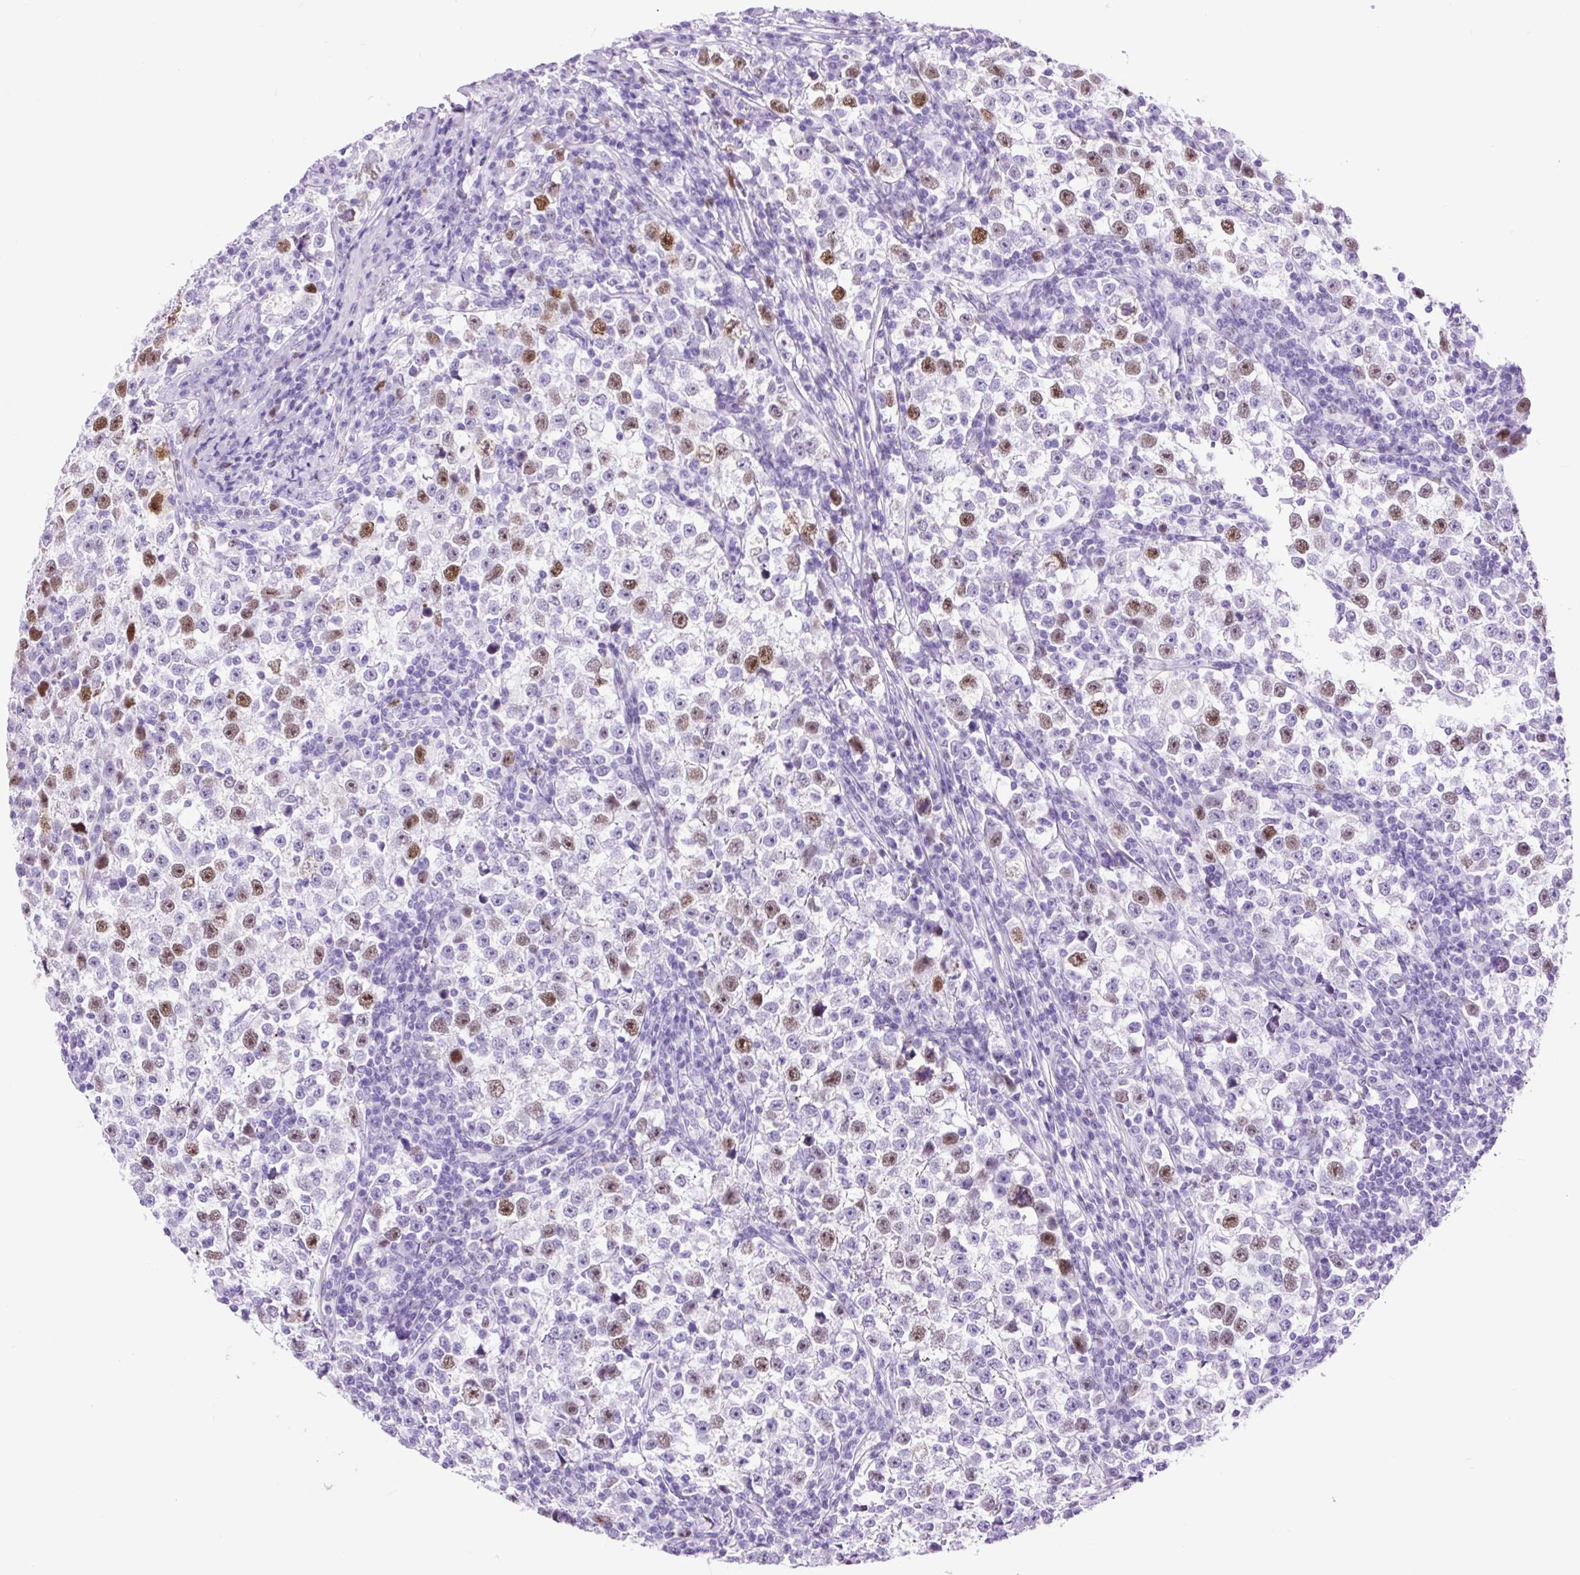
{"staining": {"intensity": "moderate", "quantity": "25%-75%", "location": "nuclear"}, "tissue": "testis cancer", "cell_type": "Tumor cells", "image_type": "cancer", "snomed": [{"axis": "morphology", "description": "Normal tissue, NOS"}, {"axis": "morphology", "description": "Seminoma, NOS"}, {"axis": "topography", "description": "Testis"}], "caption": "A brown stain shows moderate nuclear positivity of a protein in testis cancer tumor cells.", "gene": "RACGAP1", "patient": {"sex": "male", "age": 43}}